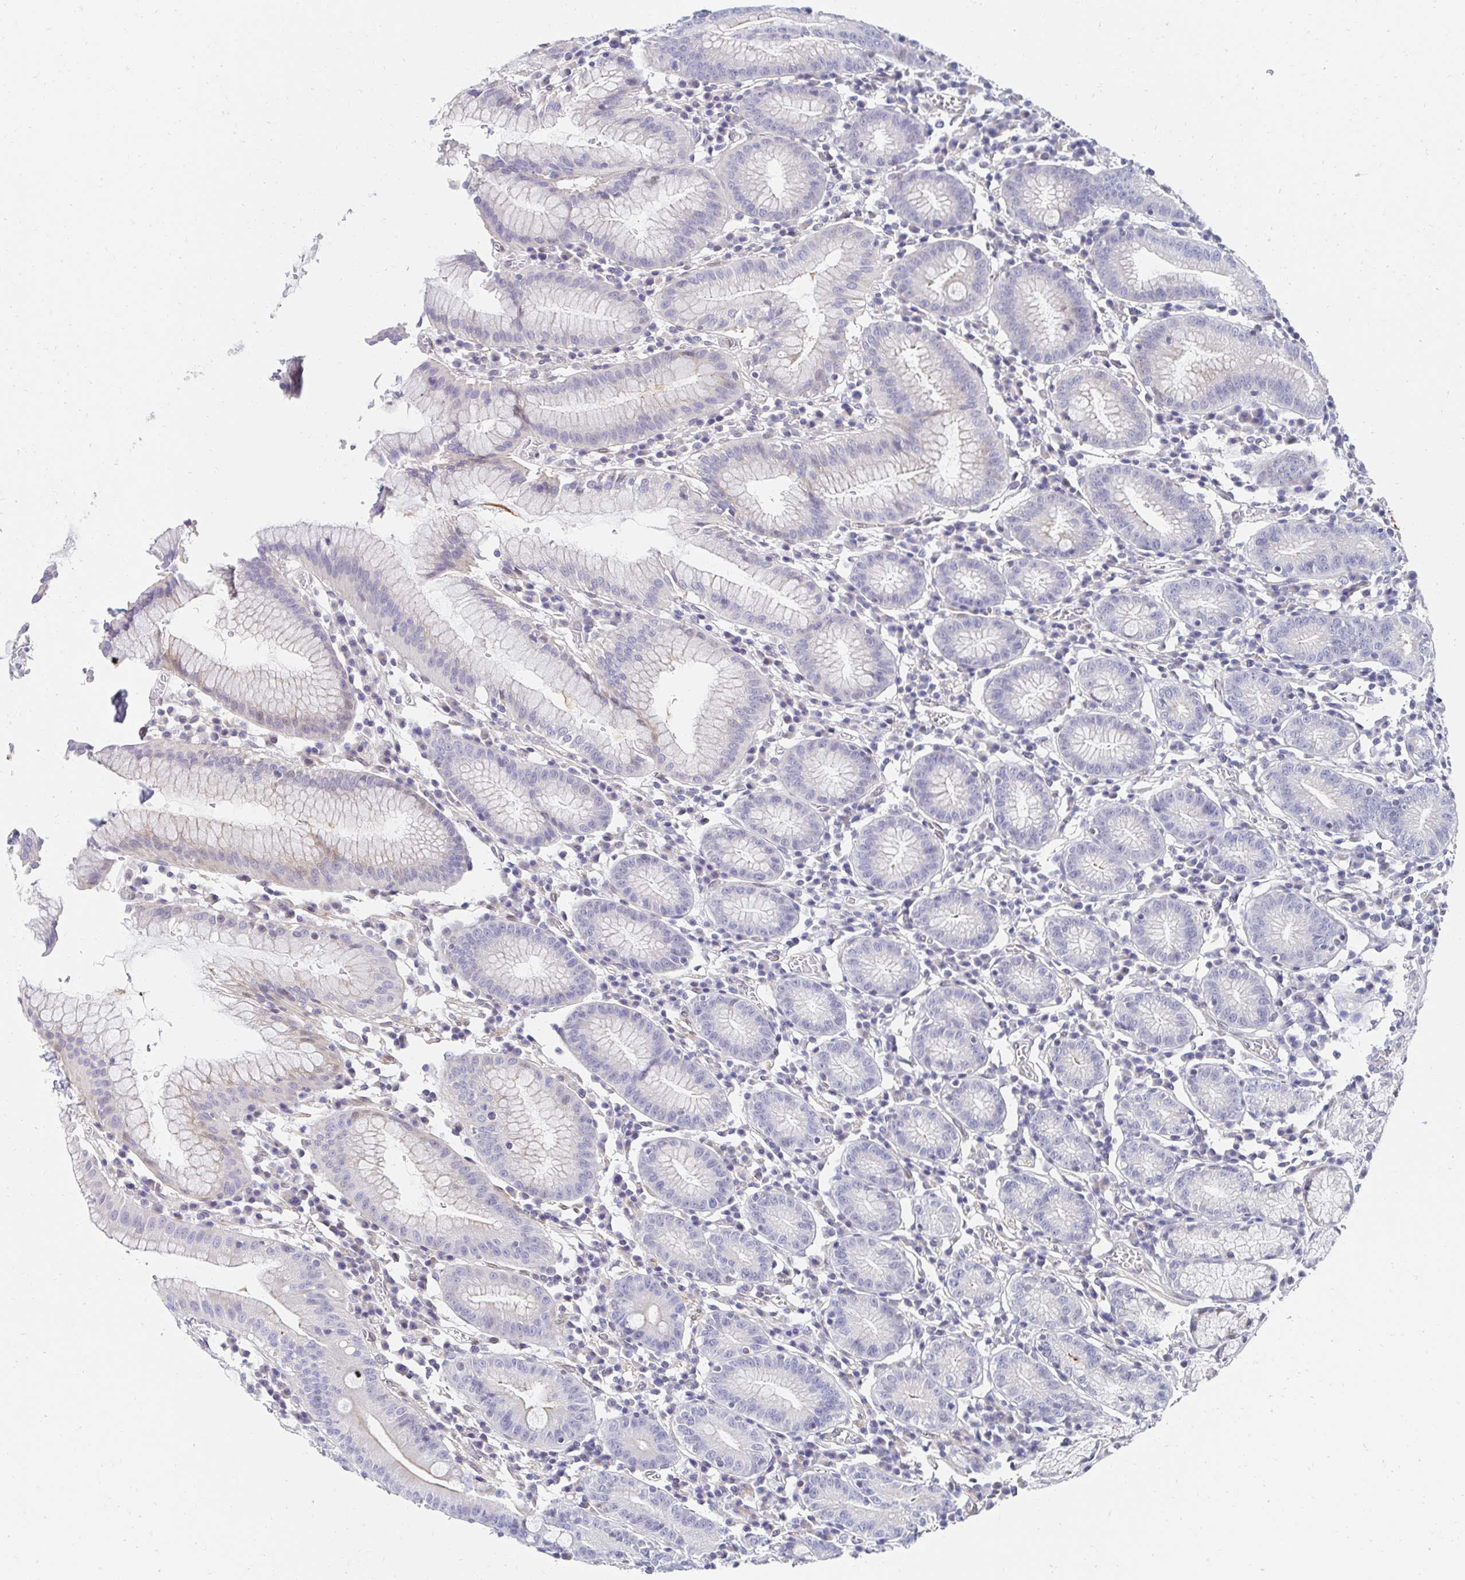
{"staining": {"intensity": "negative", "quantity": "none", "location": "none"}, "tissue": "stomach", "cell_type": "Glandular cells", "image_type": "normal", "snomed": [{"axis": "morphology", "description": "Normal tissue, NOS"}, {"axis": "topography", "description": "Stomach"}], "caption": "IHC of unremarkable stomach displays no positivity in glandular cells.", "gene": "AKAP14", "patient": {"sex": "male", "age": 55}}